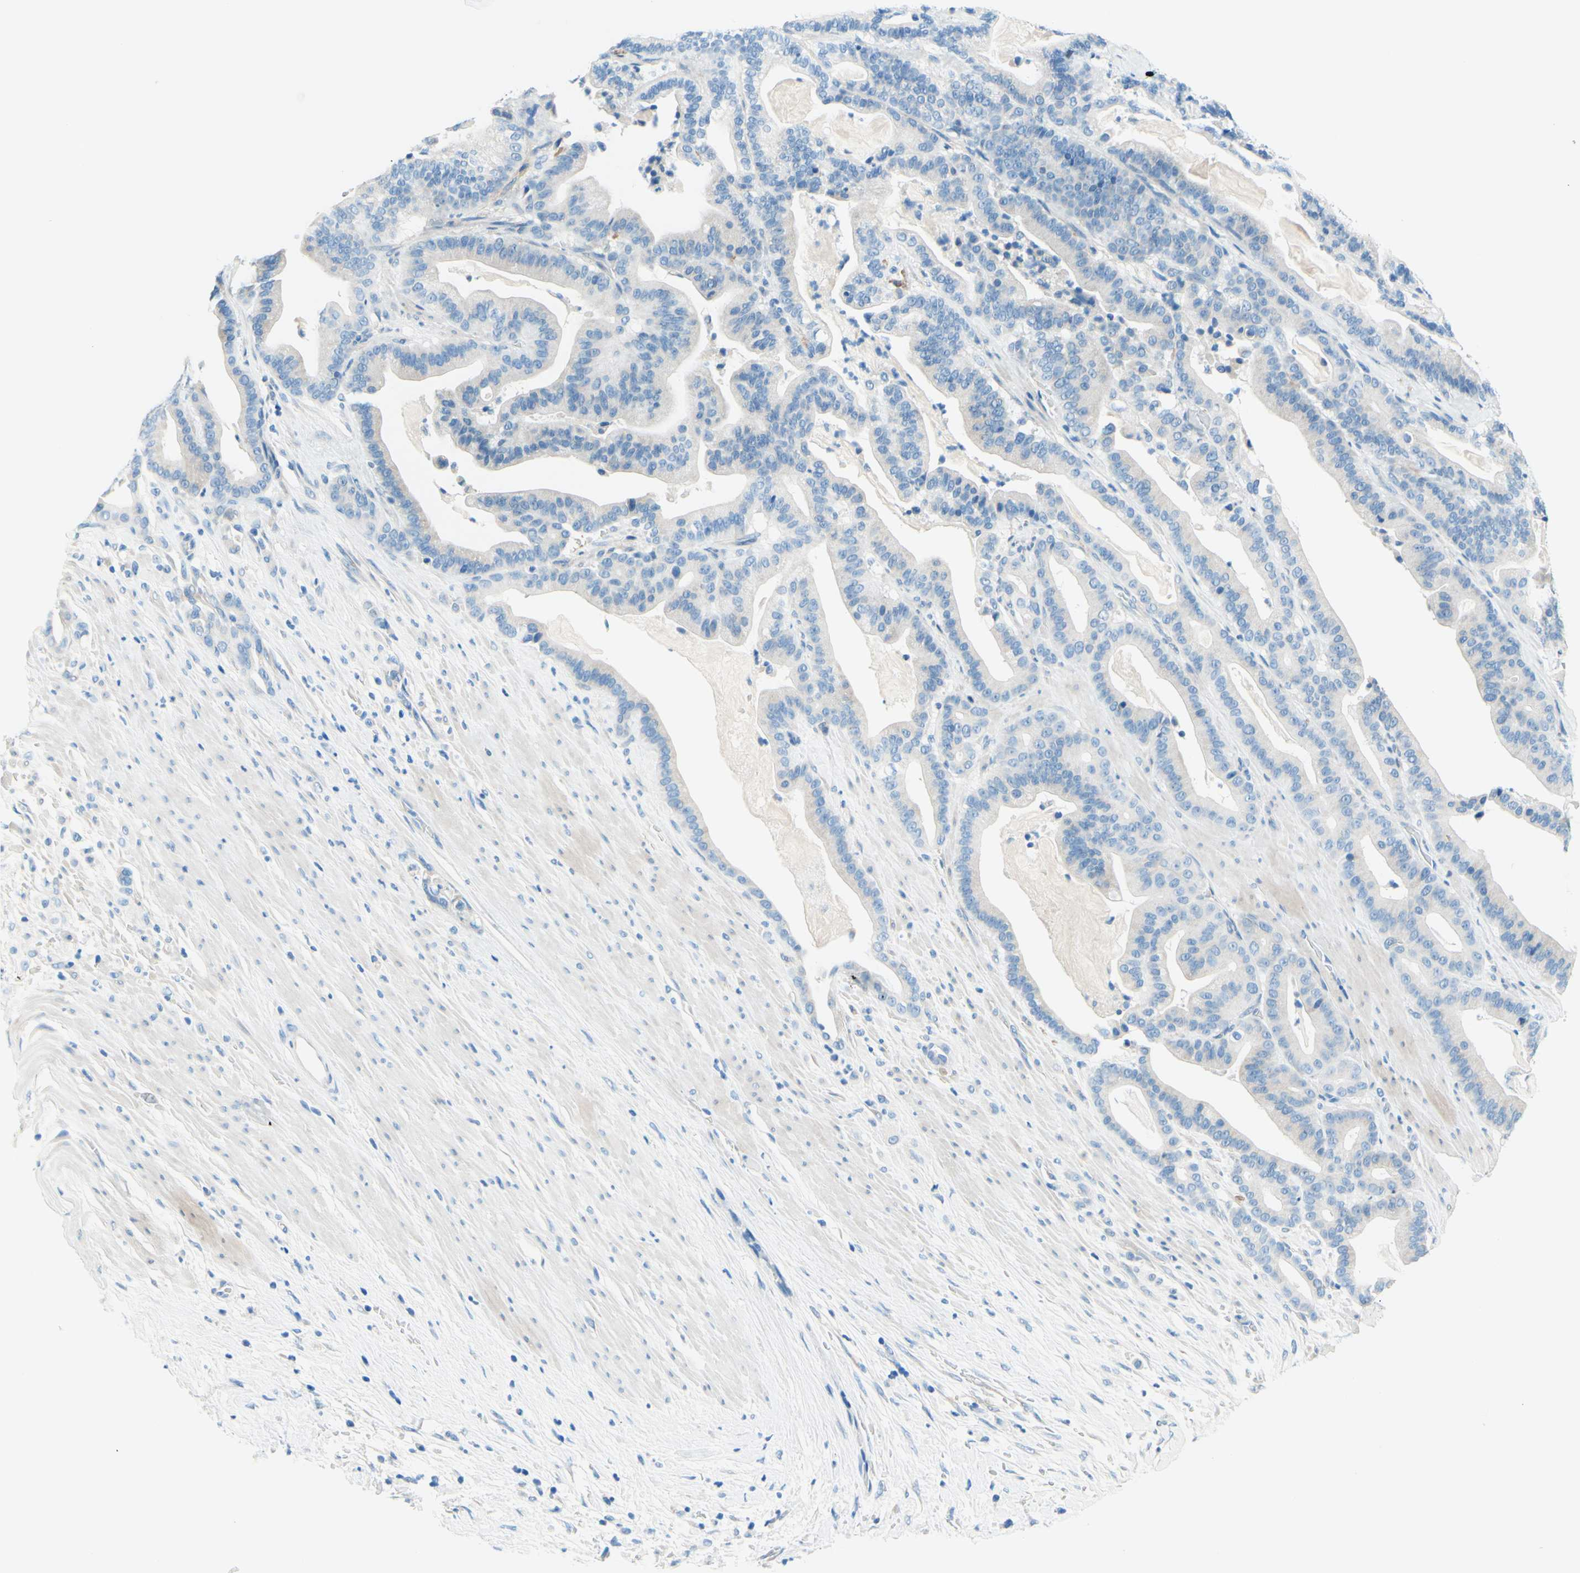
{"staining": {"intensity": "negative", "quantity": "none", "location": "none"}, "tissue": "pancreatic cancer", "cell_type": "Tumor cells", "image_type": "cancer", "snomed": [{"axis": "morphology", "description": "Adenocarcinoma, NOS"}, {"axis": "topography", "description": "Pancreas"}], "caption": "An image of pancreatic cancer (adenocarcinoma) stained for a protein displays no brown staining in tumor cells. The staining was performed using DAB (3,3'-diaminobenzidine) to visualize the protein expression in brown, while the nuclei were stained in blue with hematoxylin (Magnification: 20x).", "gene": "PASD1", "patient": {"sex": "male", "age": 63}}